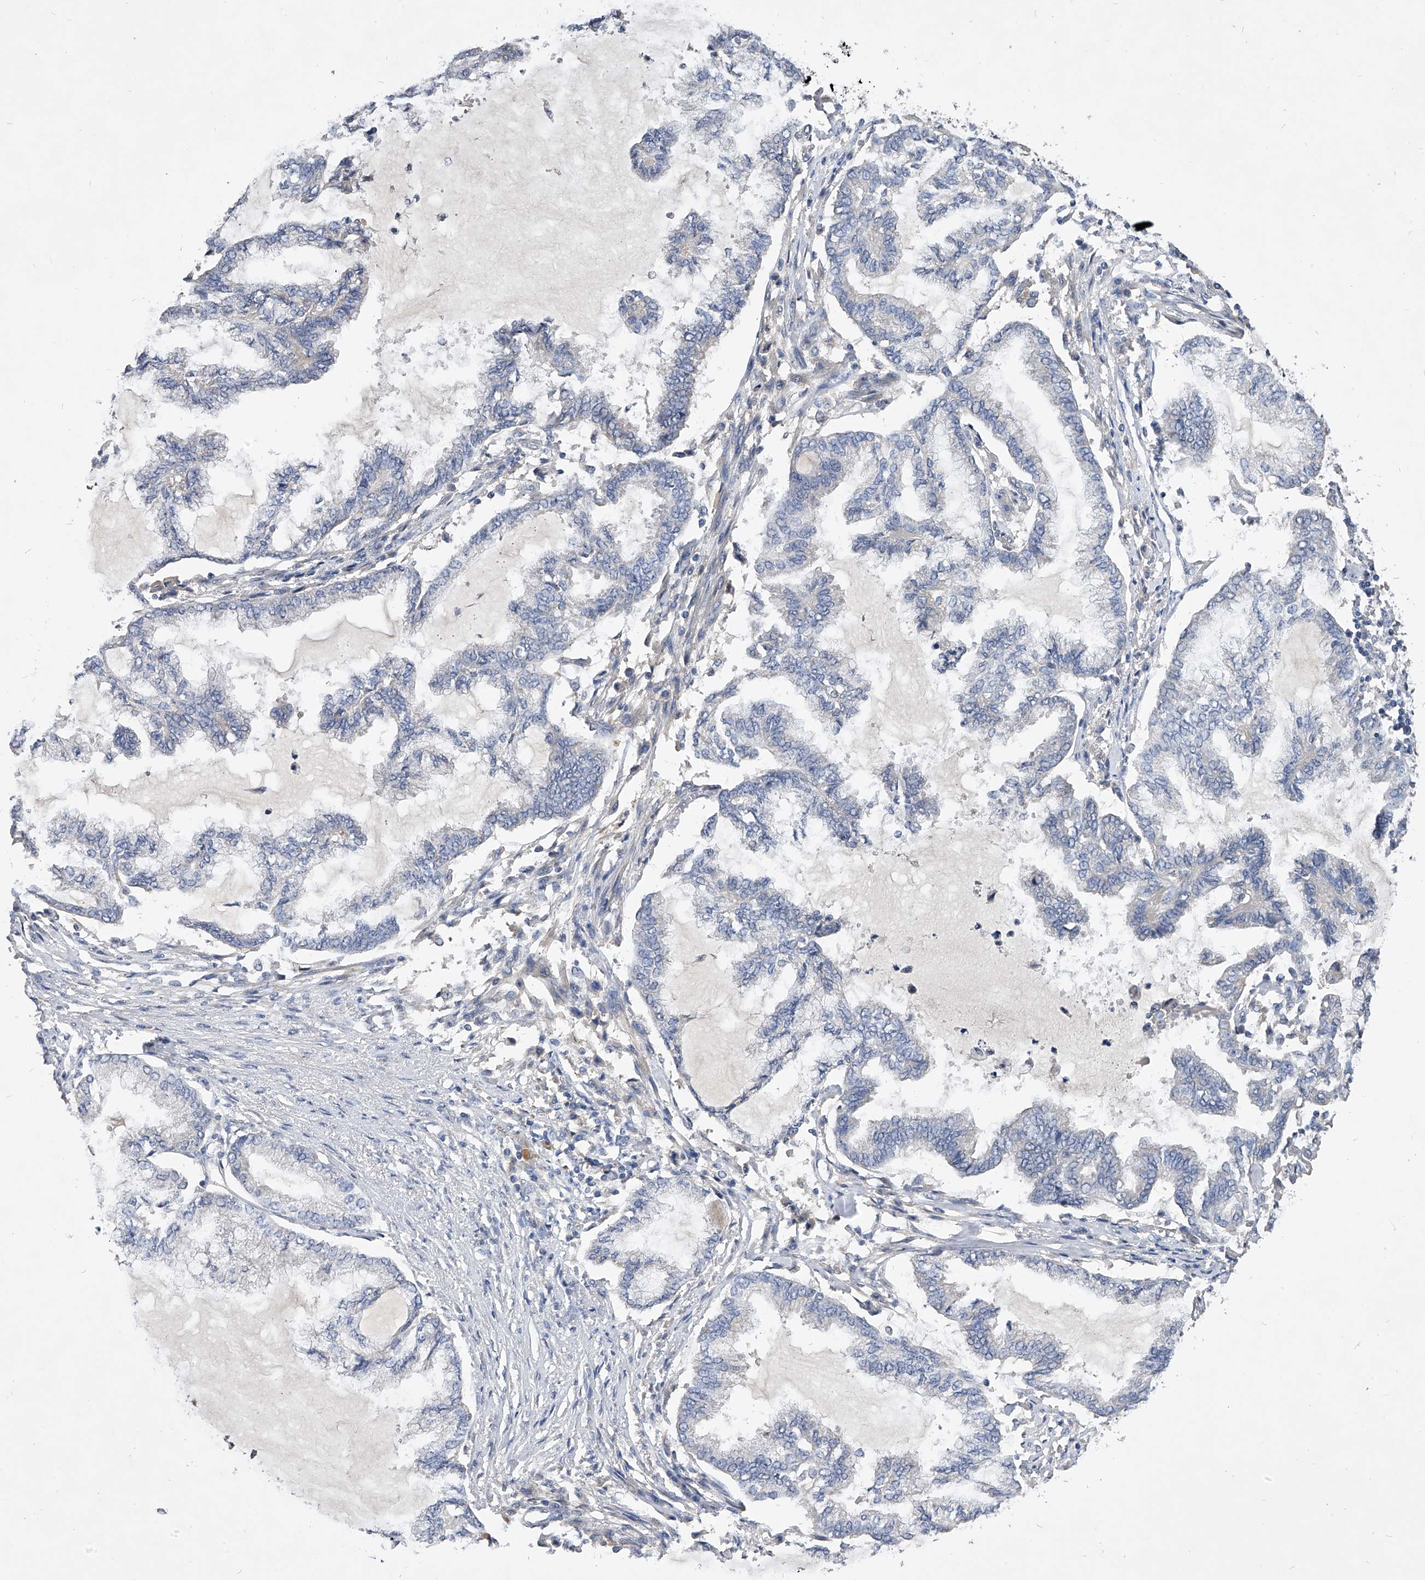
{"staining": {"intensity": "negative", "quantity": "none", "location": "none"}, "tissue": "endometrial cancer", "cell_type": "Tumor cells", "image_type": "cancer", "snomed": [{"axis": "morphology", "description": "Adenocarcinoma, NOS"}, {"axis": "topography", "description": "Endometrium"}], "caption": "Immunohistochemistry (IHC) photomicrograph of human endometrial adenocarcinoma stained for a protein (brown), which exhibits no expression in tumor cells.", "gene": "ARL4C", "patient": {"sex": "female", "age": 86}}